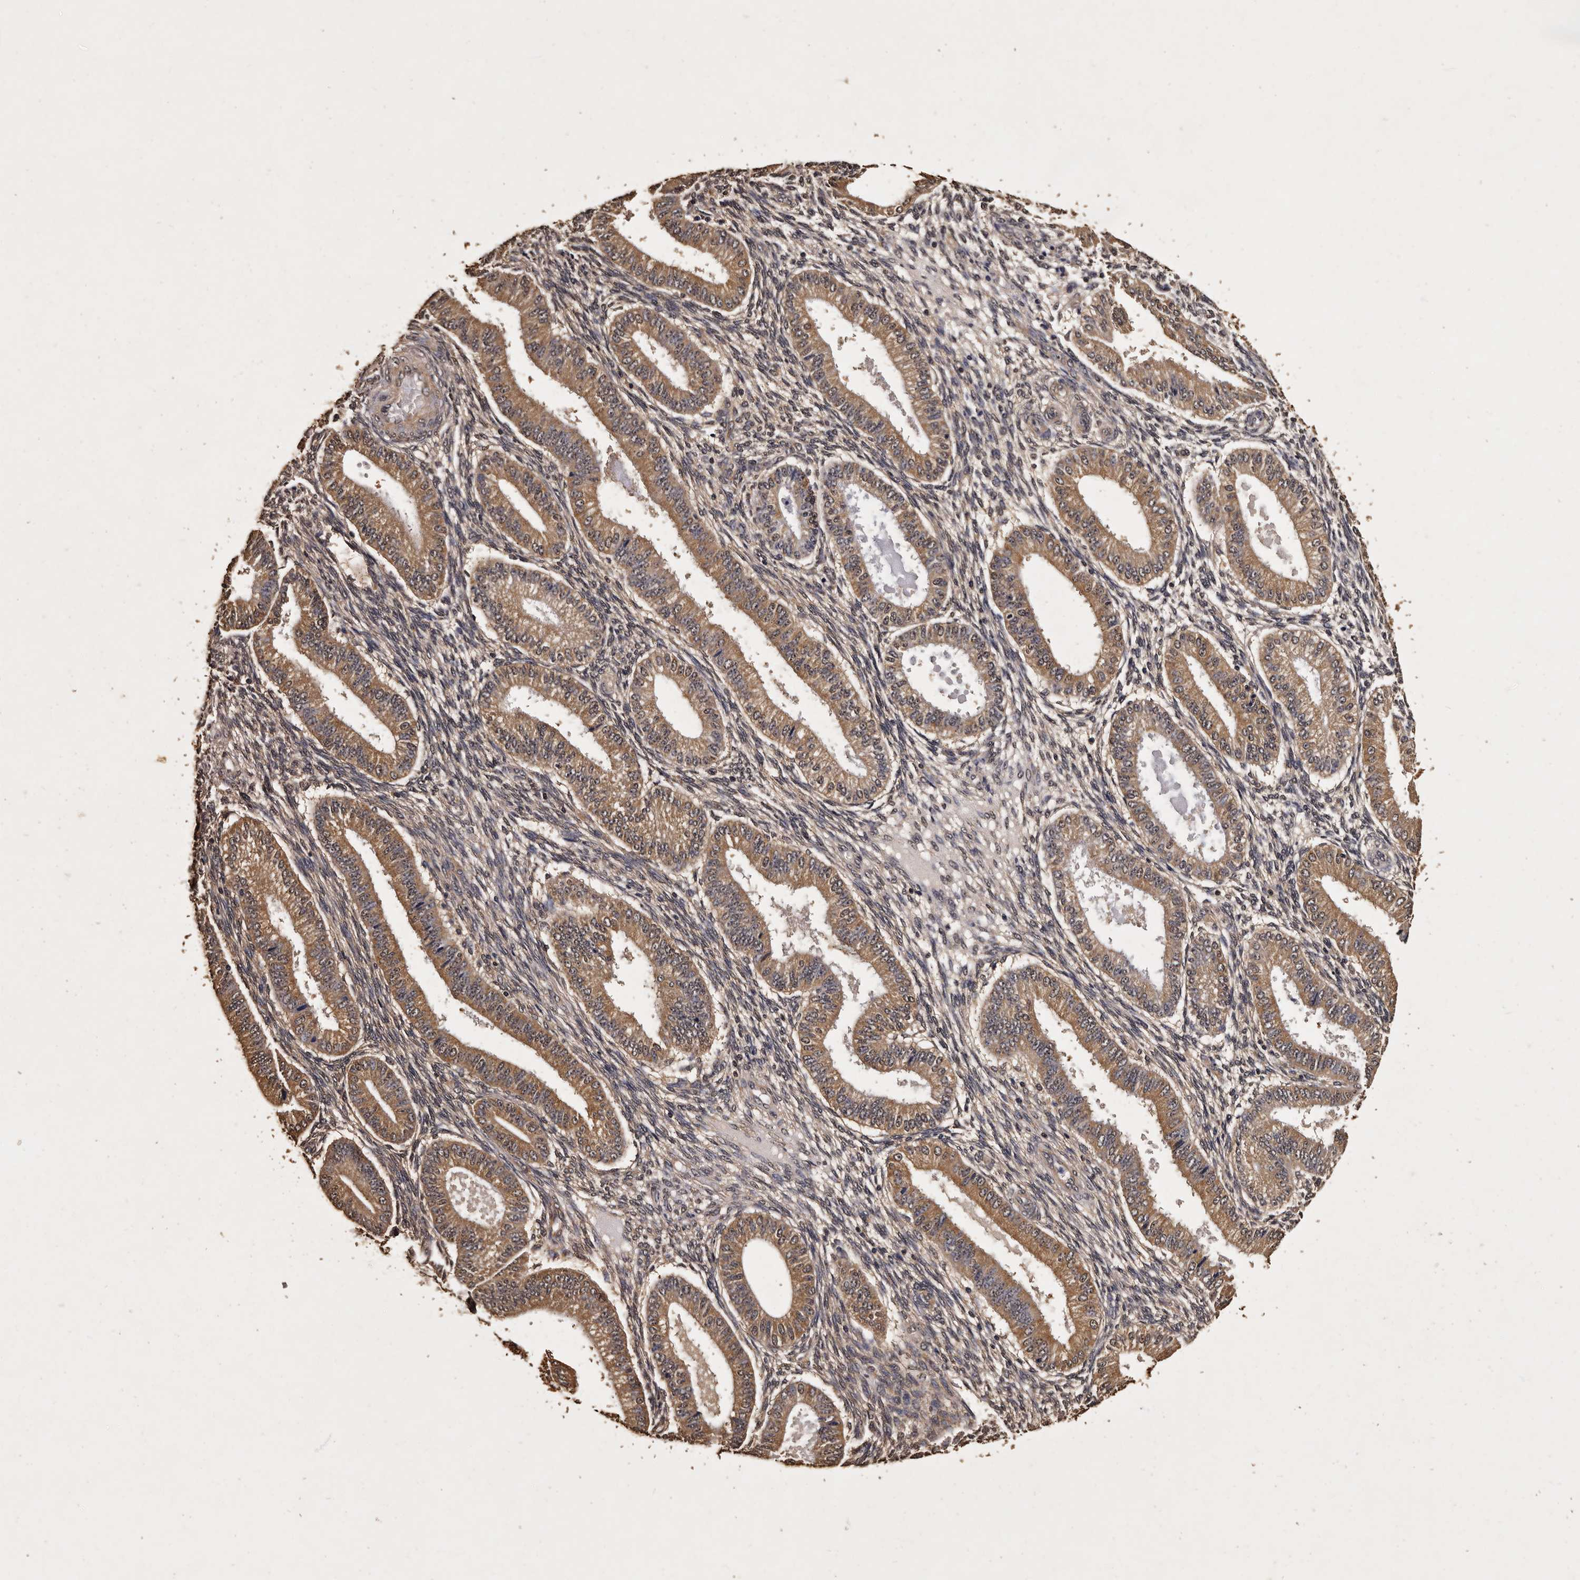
{"staining": {"intensity": "moderate", "quantity": "25%-75%", "location": "cytoplasmic/membranous"}, "tissue": "endometrium", "cell_type": "Cells in endometrial stroma", "image_type": "normal", "snomed": [{"axis": "morphology", "description": "Normal tissue, NOS"}, {"axis": "topography", "description": "Endometrium"}], "caption": "Human endometrium stained for a protein (brown) shows moderate cytoplasmic/membranous positive positivity in about 25%-75% of cells in endometrial stroma.", "gene": "PARS2", "patient": {"sex": "female", "age": 39}}